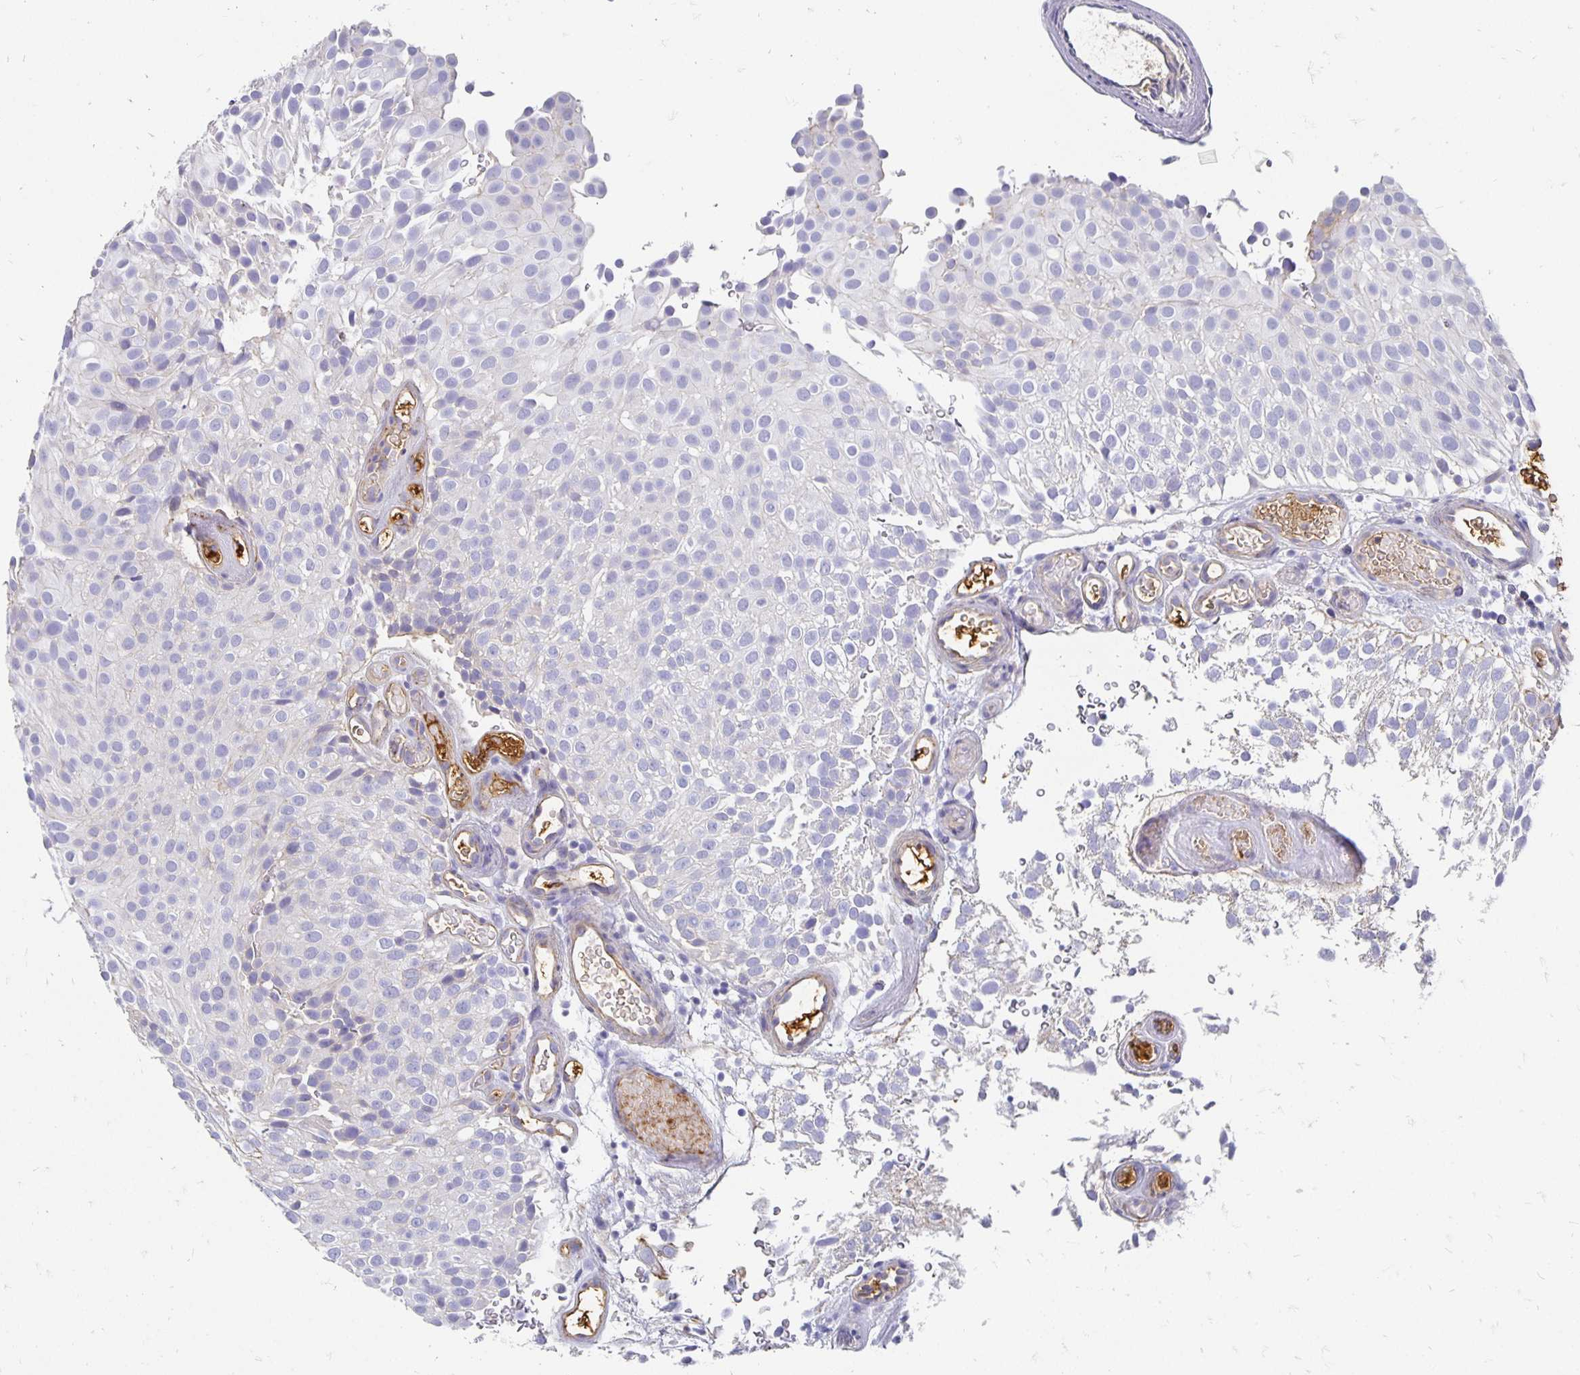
{"staining": {"intensity": "negative", "quantity": "none", "location": "none"}, "tissue": "urothelial cancer", "cell_type": "Tumor cells", "image_type": "cancer", "snomed": [{"axis": "morphology", "description": "Urothelial carcinoma, Low grade"}, {"axis": "topography", "description": "Urinary bladder"}], "caption": "Human urothelial cancer stained for a protein using IHC shows no positivity in tumor cells.", "gene": "APOB", "patient": {"sex": "male", "age": 78}}